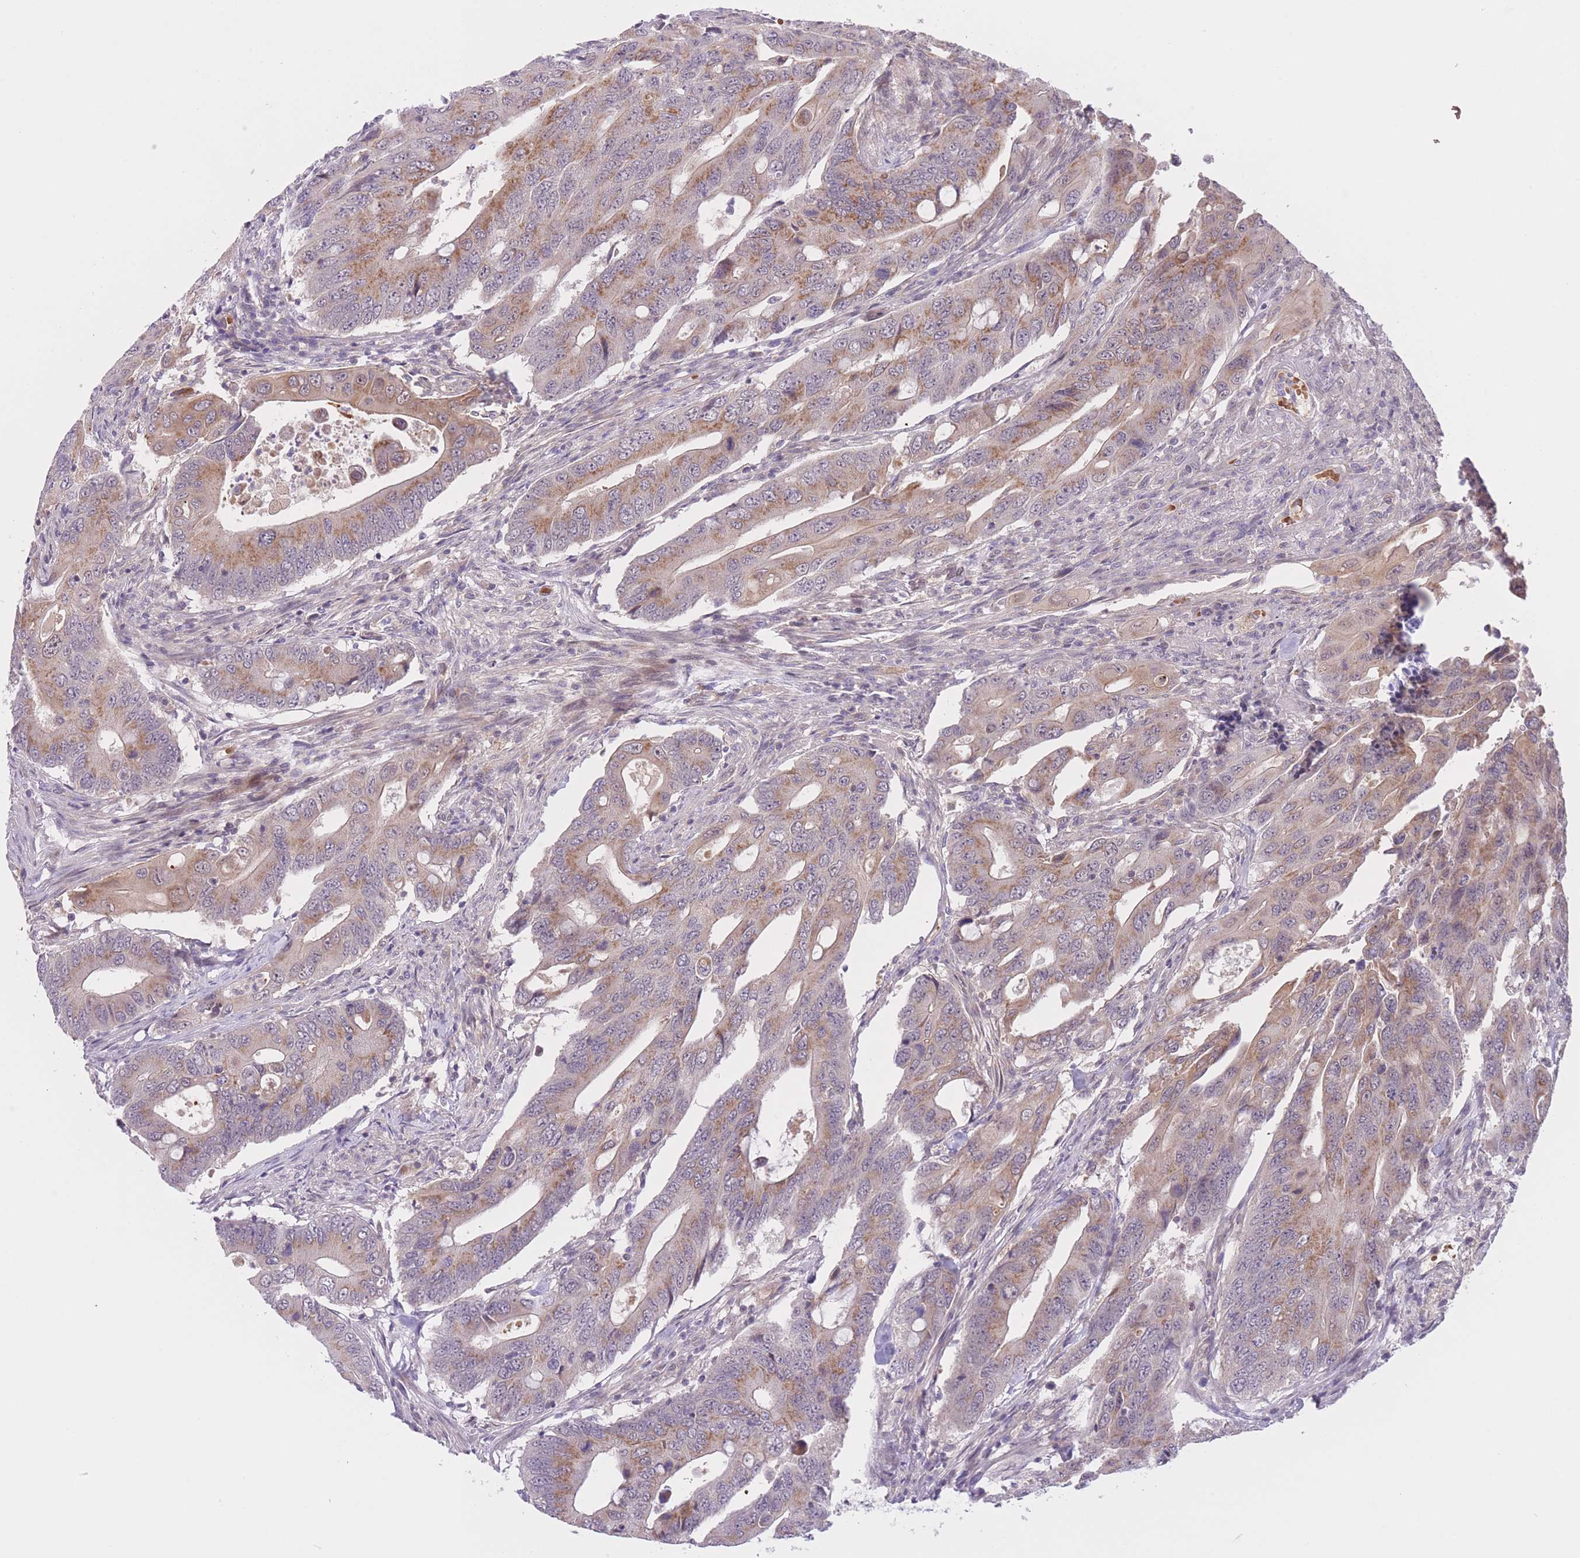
{"staining": {"intensity": "moderate", "quantity": "25%-75%", "location": "cytoplasmic/membranous"}, "tissue": "colorectal cancer", "cell_type": "Tumor cells", "image_type": "cancer", "snomed": [{"axis": "morphology", "description": "Adenocarcinoma, NOS"}, {"axis": "topography", "description": "Colon"}], "caption": "Human colorectal adenocarcinoma stained with a protein marker demonstrates moderate staining in tumor cells.", "gene": "FUT5", "patient": {"sex": "male", "age": 71}}